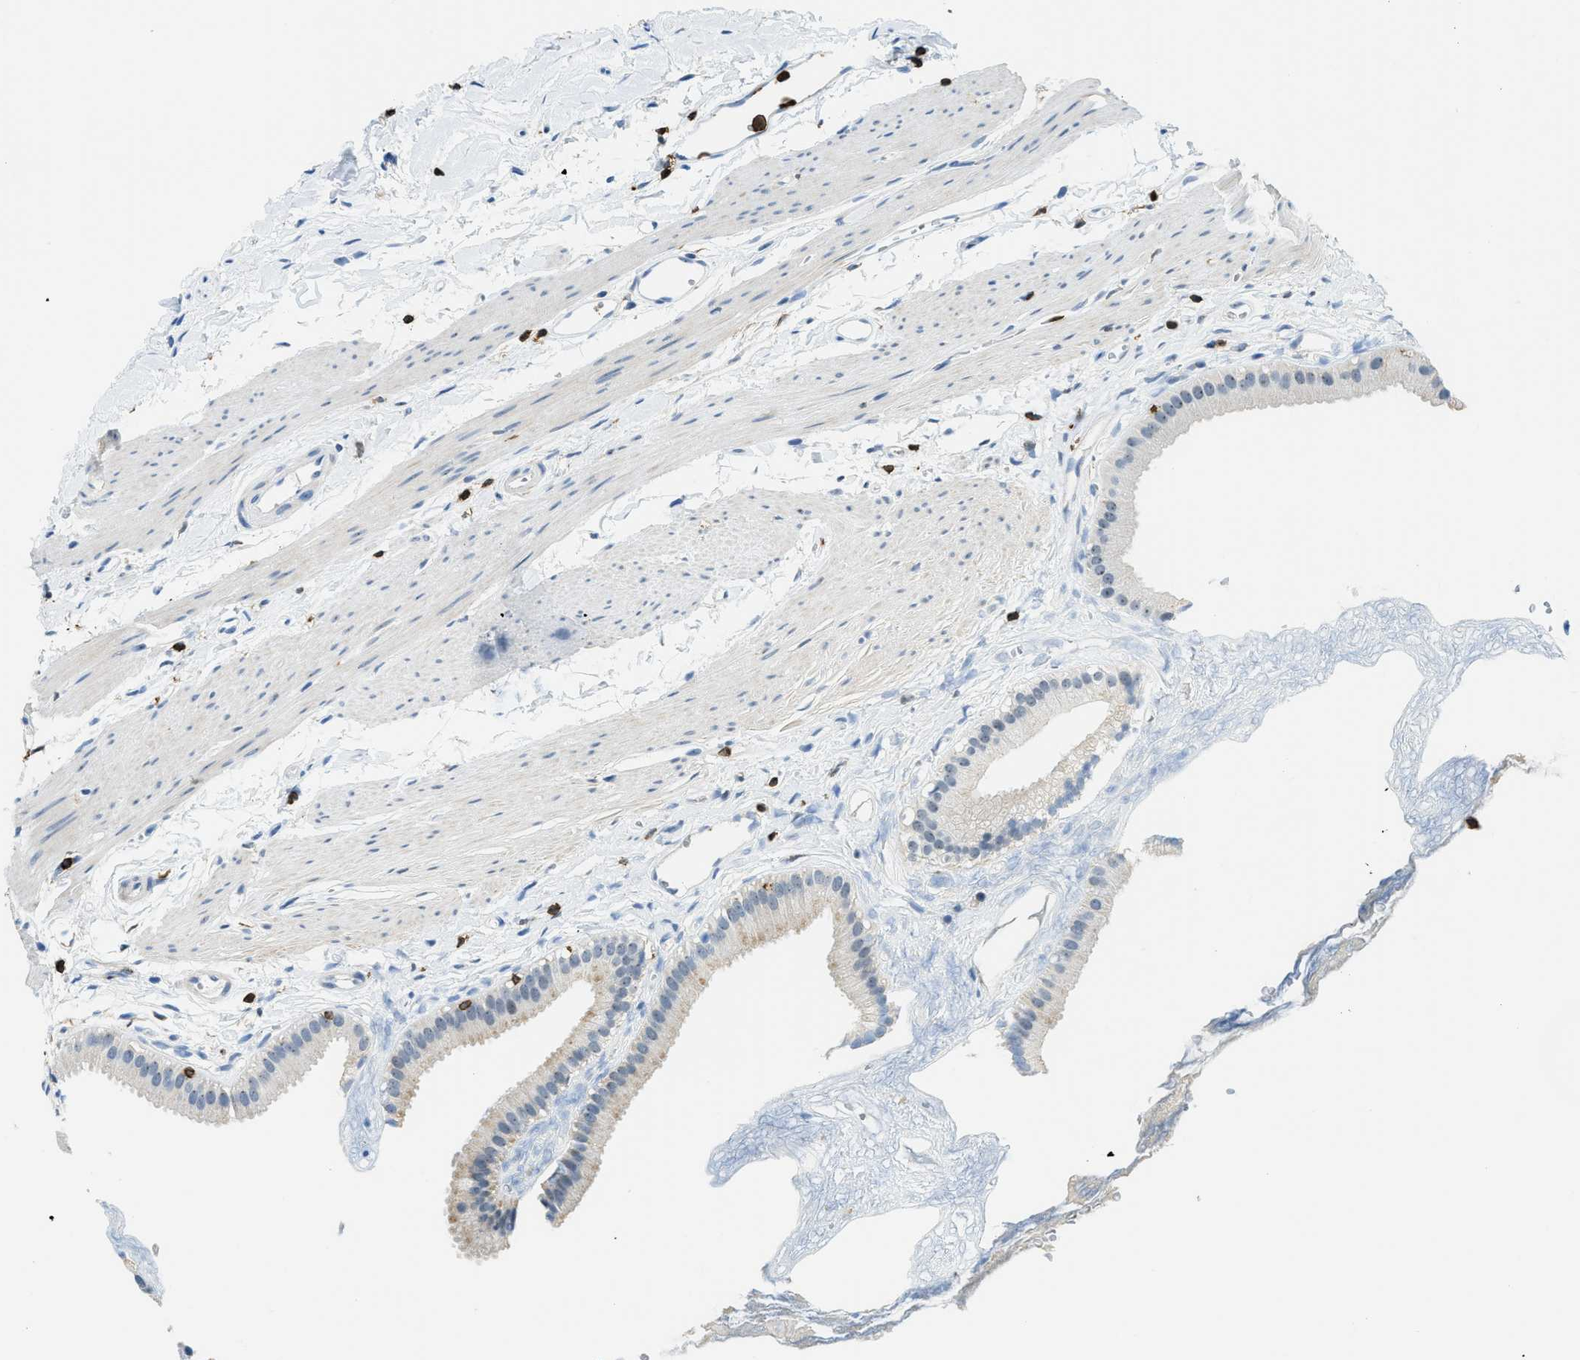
{"staining": {"intensity": "weak", "quantity": "<25%", "location": "nuclear"}, "tissue": "gallbladder", "cell_type": "Glandular cells", "image_type": "normal", "snomed": [{"axis": "morphology", "description": "Normal tissue, NOS"}, {"axis": "topography", "description": "Gallbladder"}], "caption": "Immunohistochemistry (IHC) micrograph of benign gallbladder: gallbladder stained with DAB reveals no significant protein expression in glandular cells. Nuclei are stained in blue.", "gene": "FAM151A", "patient": {"sex": "female", "age": 64}}